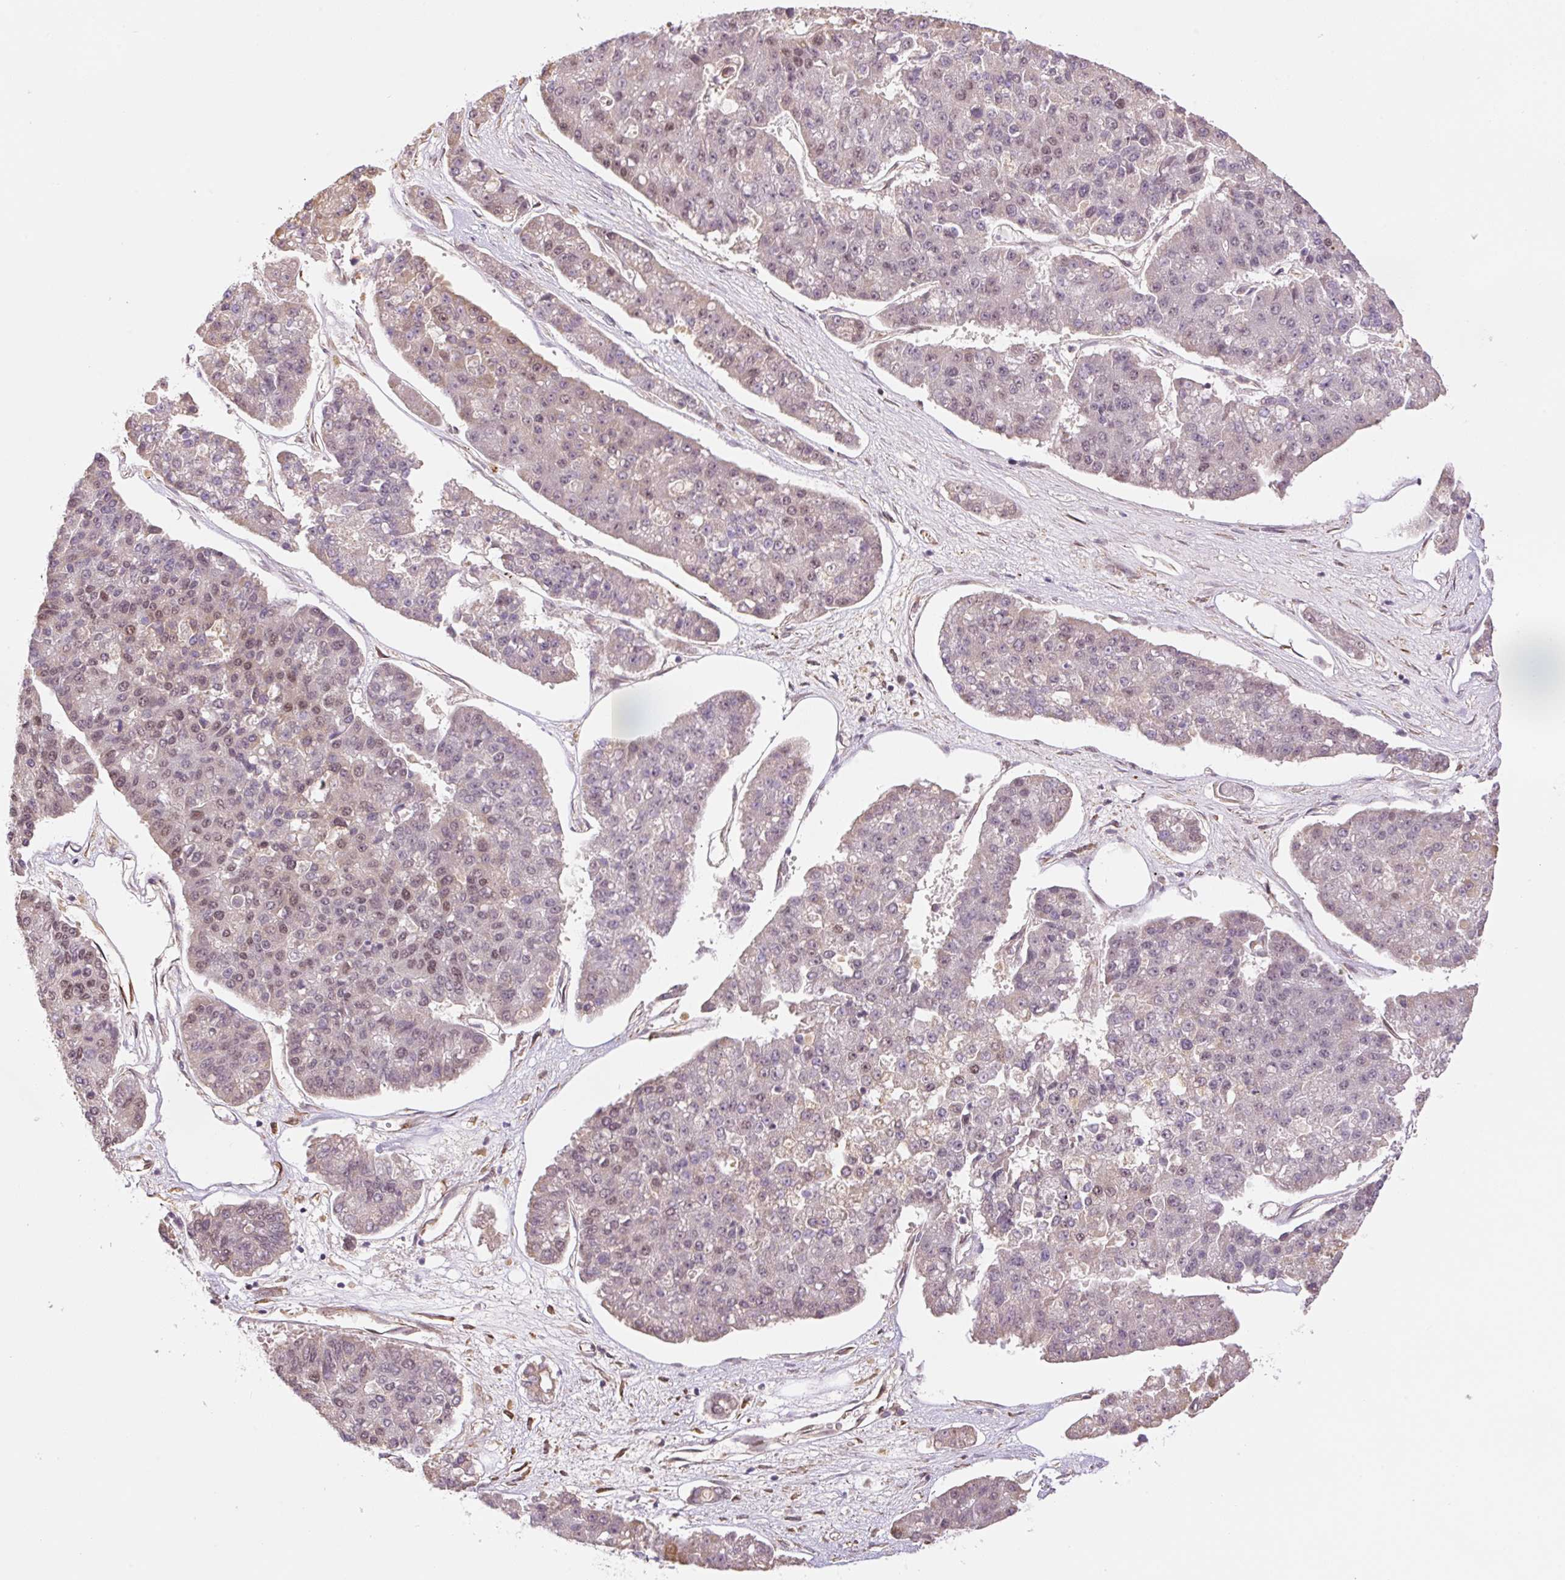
{"staining": {"intensity": "moderate", "quantity": "<25%", "location": "nuclear"}, "tissue": "pancreatic cancer", "cell_type": "Tumor cells", "image_type": "cancer", "snomed": [{"axis": "morphology", "description": "Adenocarcinoma, NOS"}, {"axis": "topography", "description": "Pancreas"}], "caption": "IHC (DAB) staining of human pancreatic cancer (adenocarcinoma) displays moderate nuclear protein positivity in about <25% of tumor cells.", "gene": "INTS8", "patient": {"sex": "male", "age": 50}}